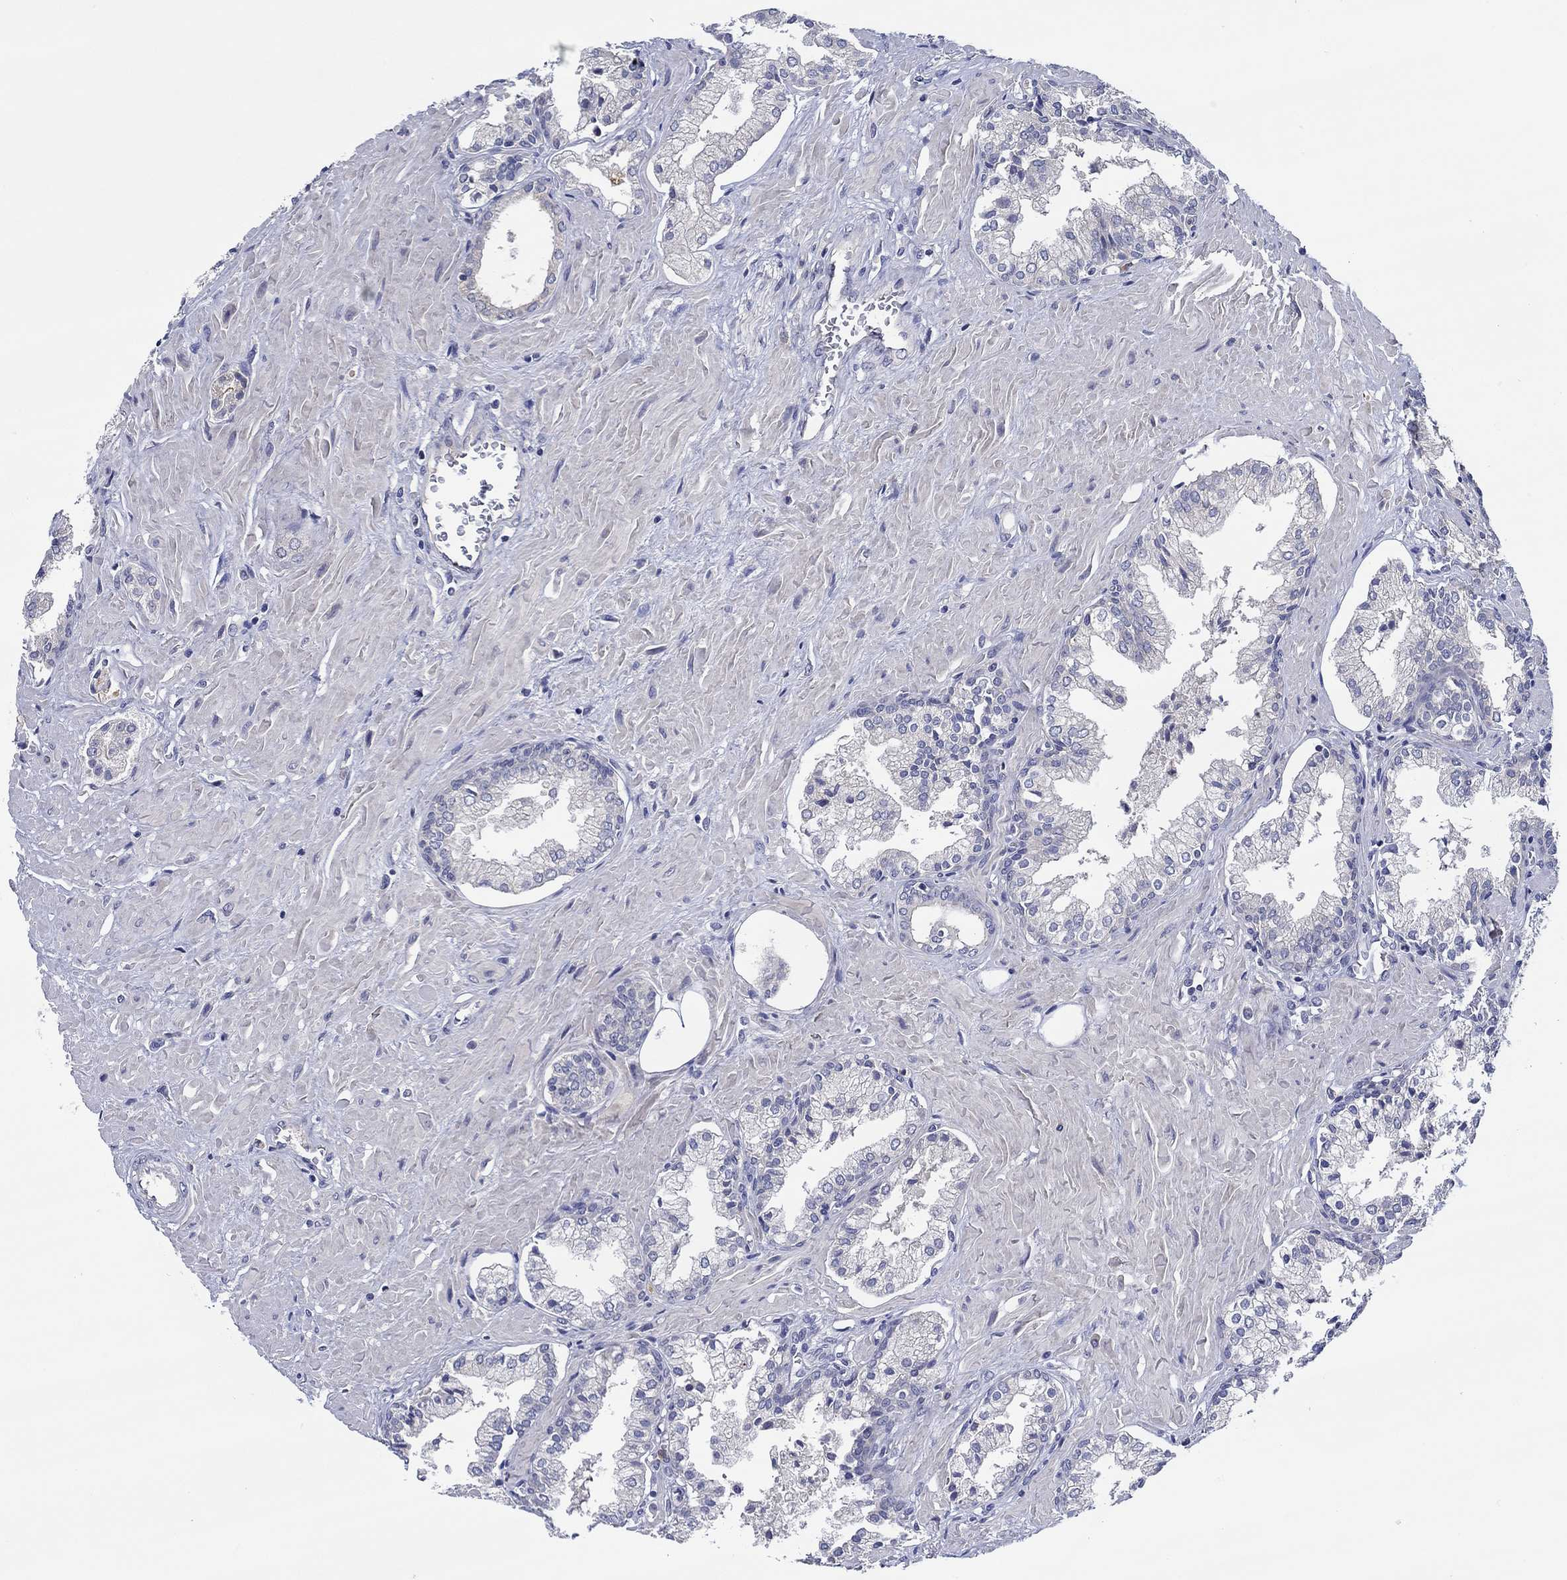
{"staining": {"intensity": "negative", "quantity": "none", "location": "none"}, "tissue": "prostate cancer", "cell_type": "Tumor cells", "image_type": "cancer", "snomed": [{"axis": "morphology", "description": "Adenocarcinoma, NOS"}, {"axis": "topography", "description": "Prostate and seminal vesicle, NOS"}, {"axis": "topography", "description": "Prostate"}], "caption": "An IHC histopathology image of prostate adenocarcinoma is shown. There is no staining in tumor cells of prostate adenocarcinoma.", "gene": "CHIT1", "patient": {"sex": "male", "age": 44}}